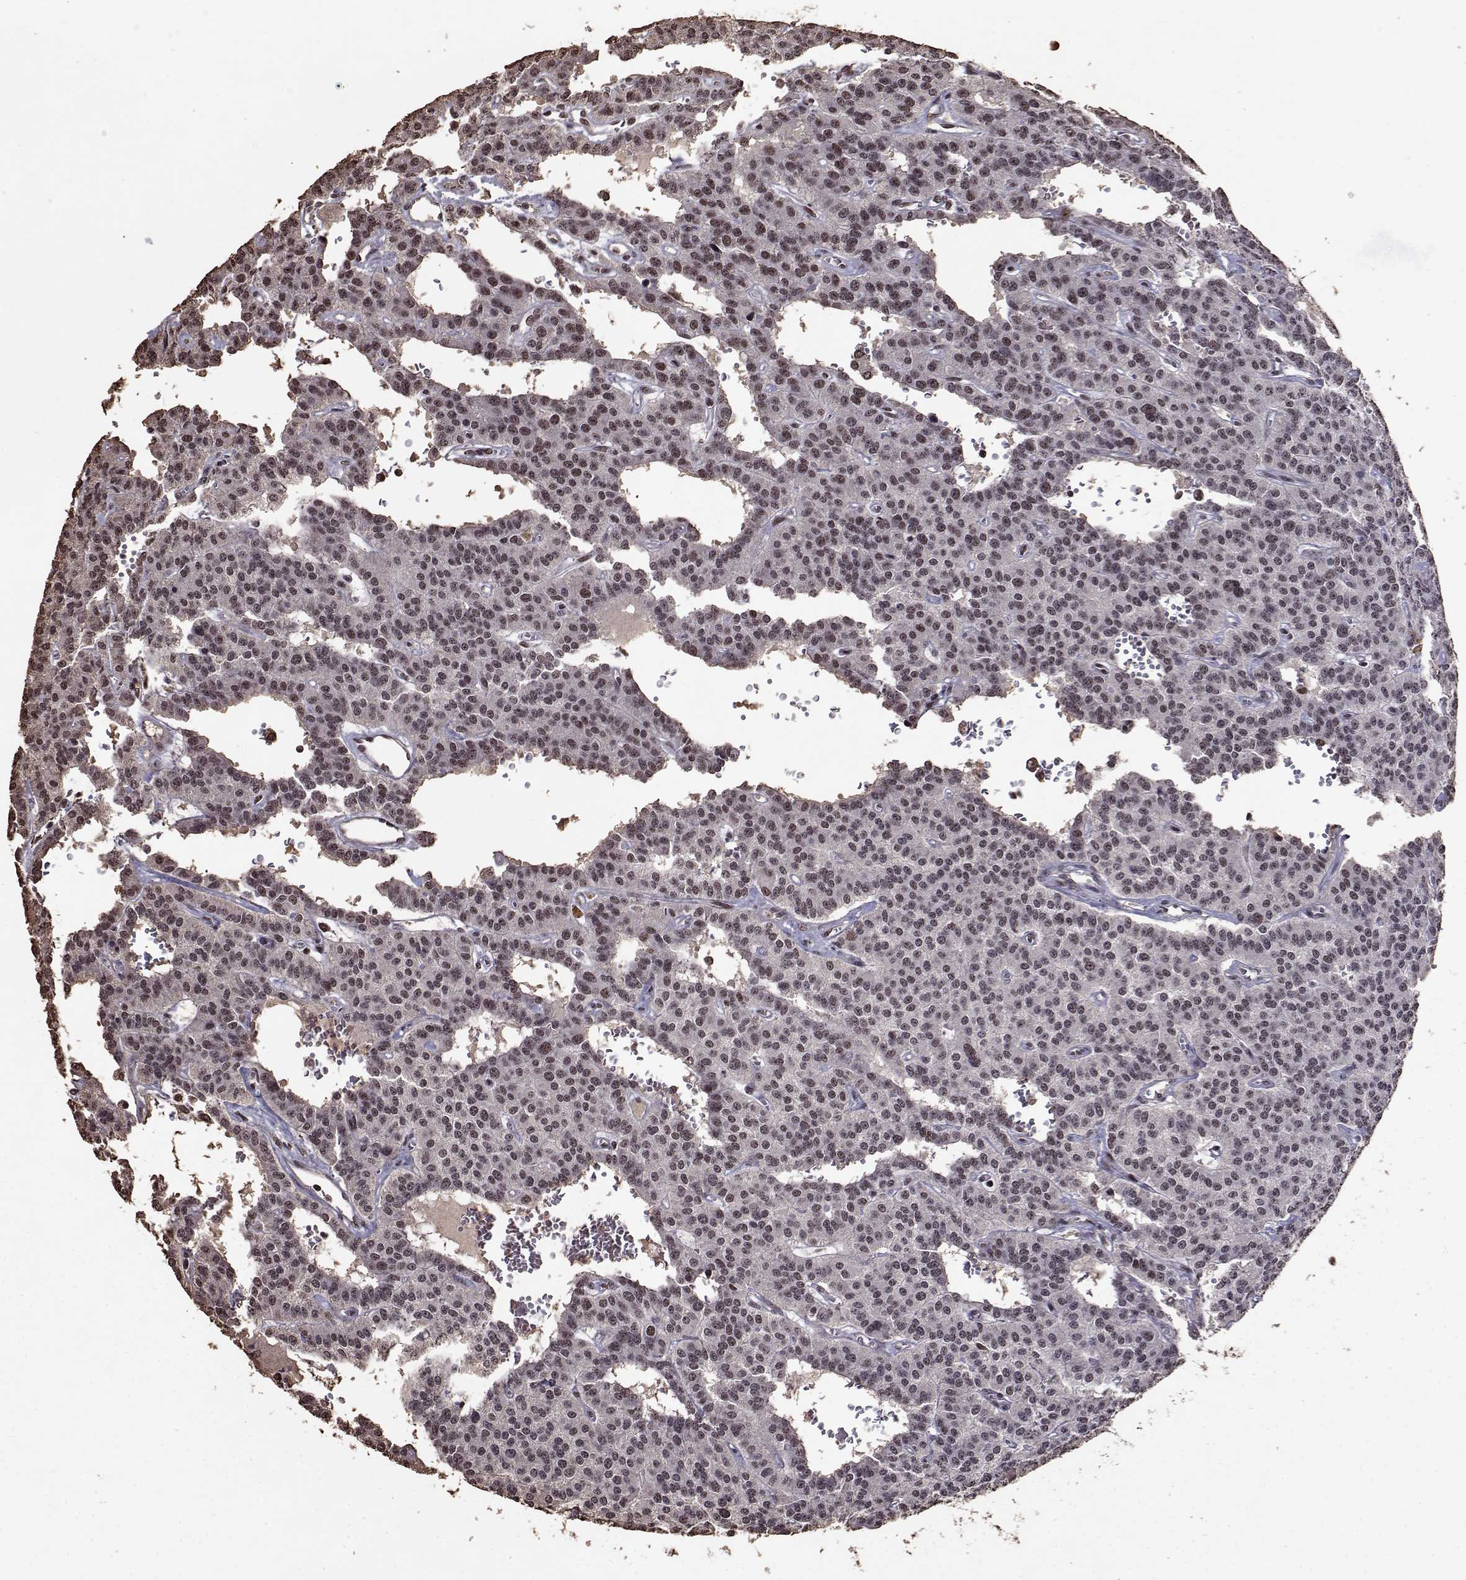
{"staining": {"intensity": "moderate", "quantity": "25%-75%", "location": "nuclear"}, "tissue": "carcinoid", "cell_type": "Tumor cells", "image_type": "cancer", "snomed": [{"axis": "morphology", "description": "Carcinoid, malignant, NOS"}, {"axis": "topography", "description": "Lung"}], "caption": "This micrograph displays immunohistochemistry (IHC) staining of human malignant carcinoid, with medium moderate nuclear positivity in about 25%-75% of tumor cells.", "gene": "TOE1", "patient": {"sex": "female", "age": 71}}